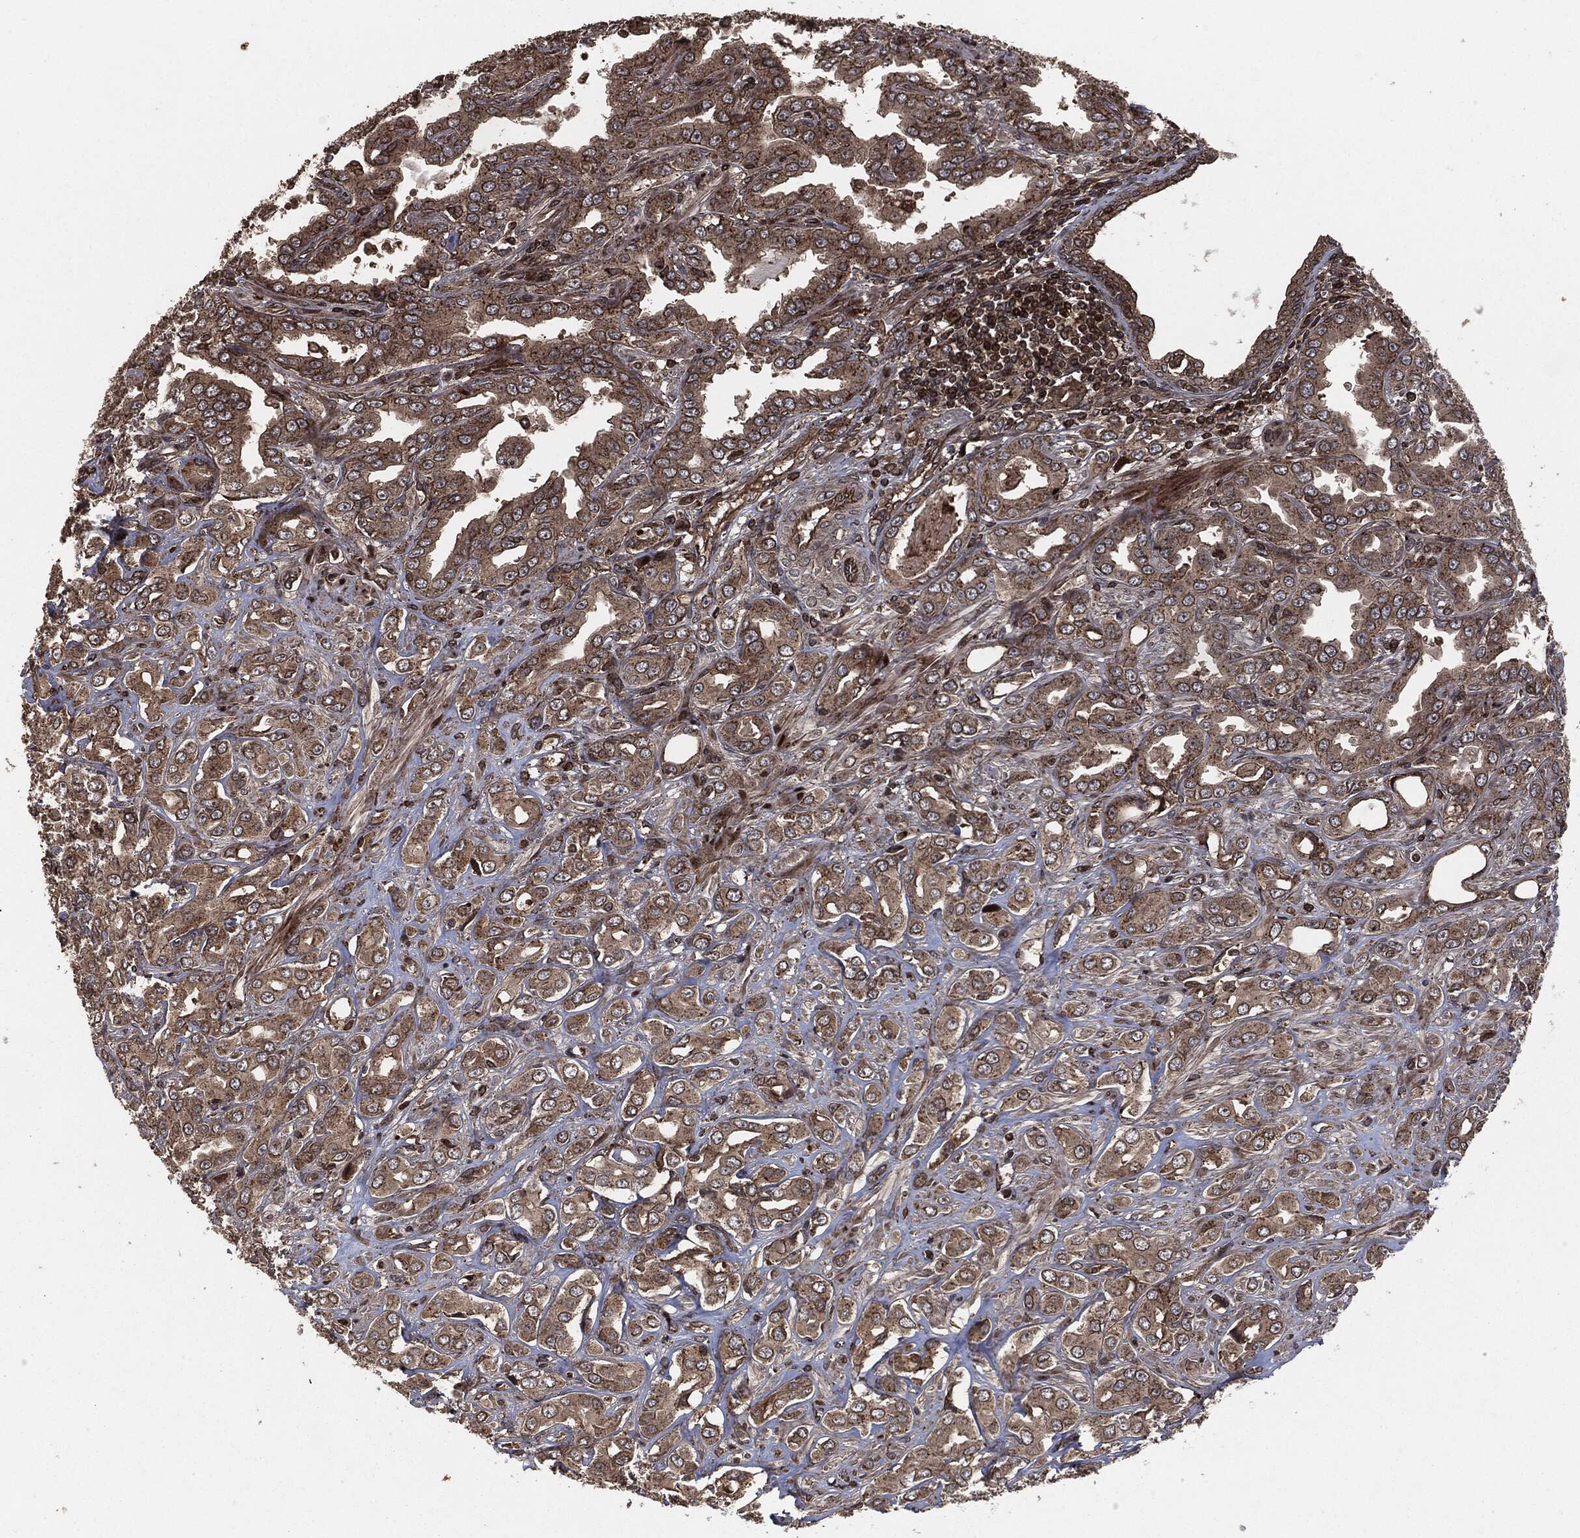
{"staining": {"intensity": "moderate", "quantity": "25%-75%", "location": "cytoplasmic/membranous"}, "tissue": "prostate cancer", "cell_type": "Tumor cells", "image_type": "cancer", "snomed": [{"axis": "morphology", "description": "Adenocarcinoma, NOS"}, {"axis": "topography", "description": "Prostate and seminal vesicle, NOS"}, {"axis": "topography", "description": "Prostate"}], "caption": "An IHC histopathology image of tumor tissue is shown. Protein staining in brown labels moderate cytoplasmic/membranous positivity in prostate cancer (adenocarcinoma) within tumor cells. (Brightfield microscopy of DAB IHC at high magnification).", "gene": "IFIT1", "patient": {"sex": "male", "age": 69}}